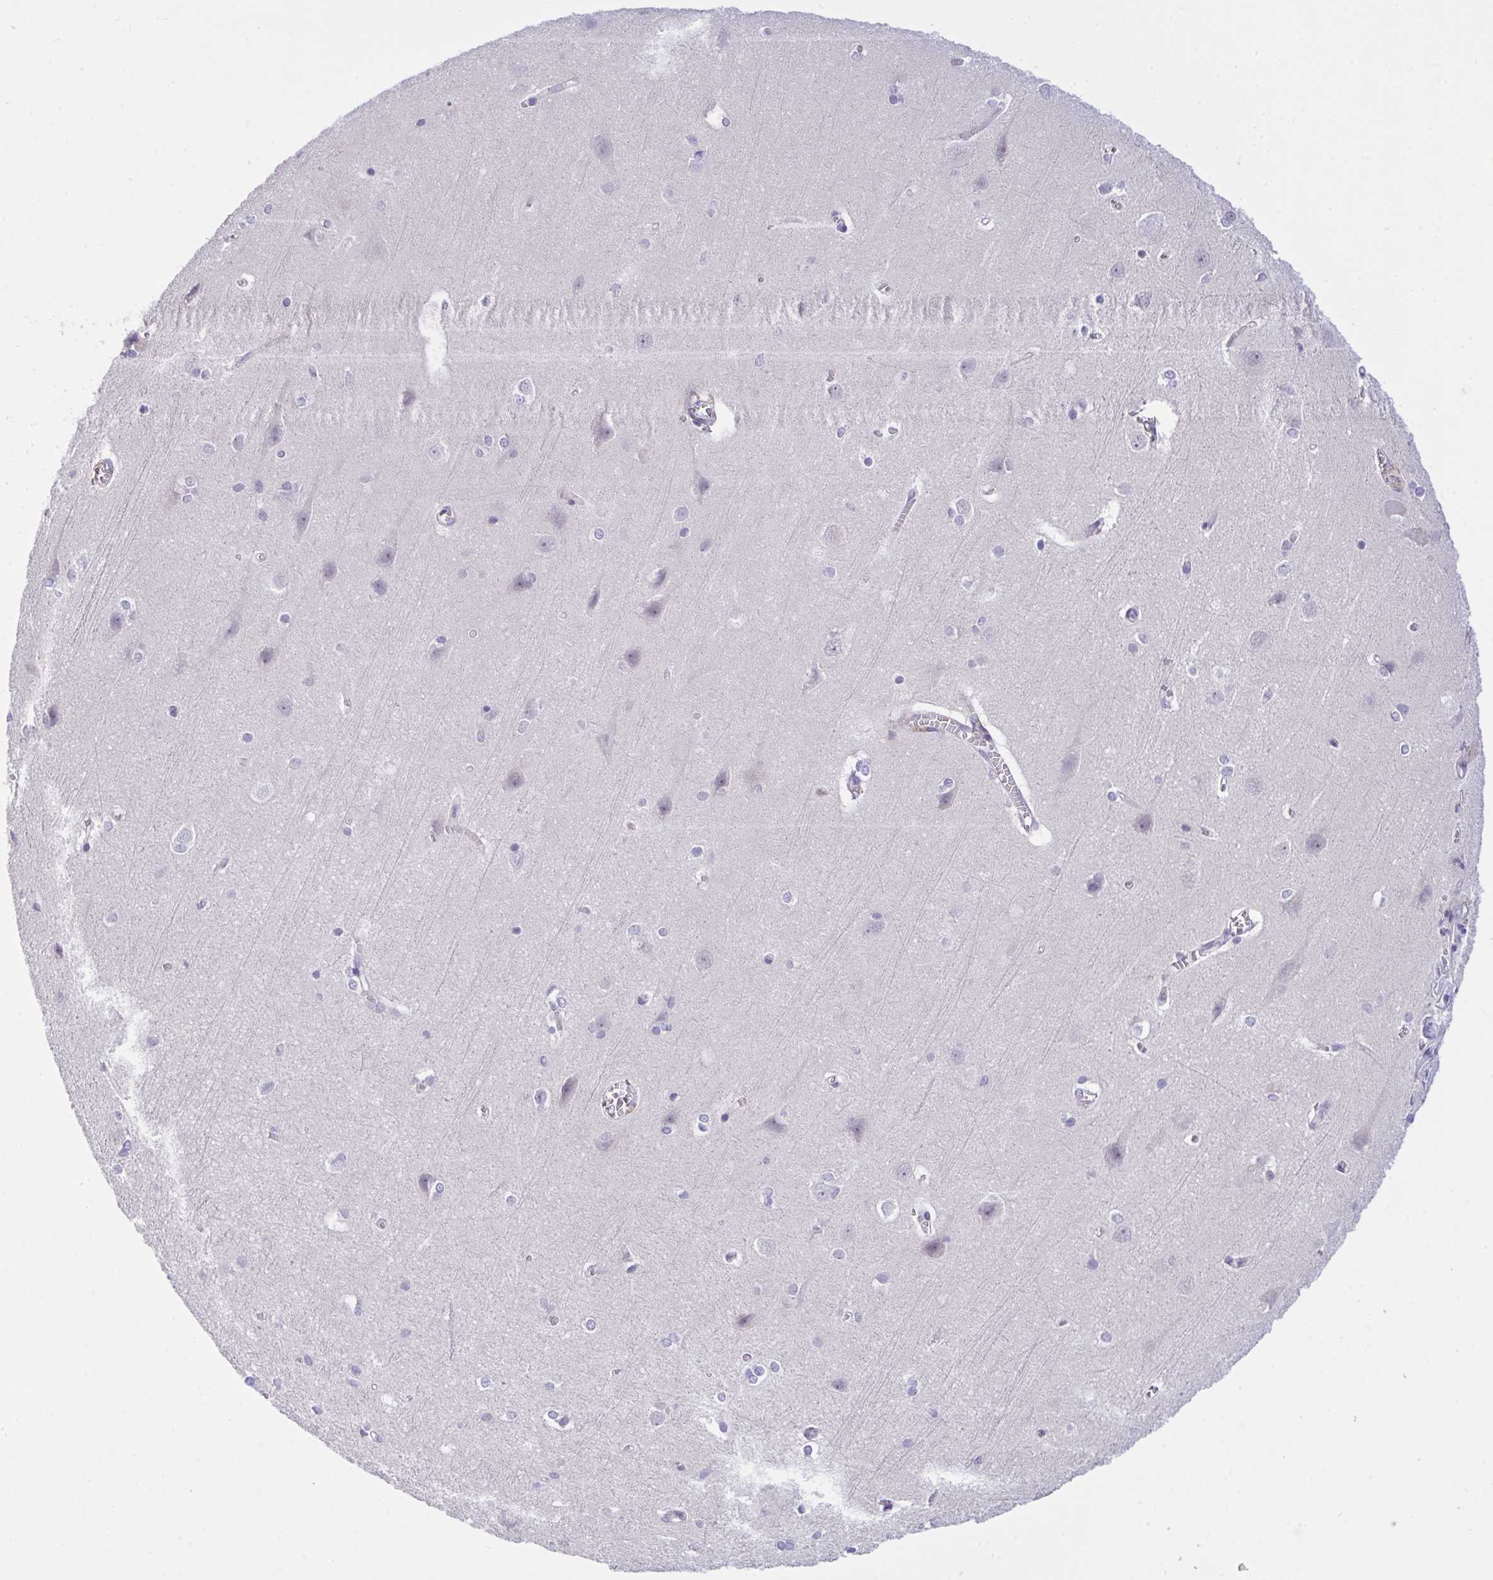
{"staining": {"intensity": "negative", "quantity": "none", "location": "none"}, "tissue": "cerebral cortex", "cell_type": "Endothelial cells", "image_type": "normal", "snomed": [{"axis": "morphology", "description": "Normal tissue, NOS"}, {"axis": "topography", "description": "Cerebral cortex"}], "caption": "This is an immunohistochemistry histopathology image of benign human cerebral cortex. There is no positivity in endothelial cells.", "gene": "HOXD12", "patient": {"sex": "male", "age": 37}}